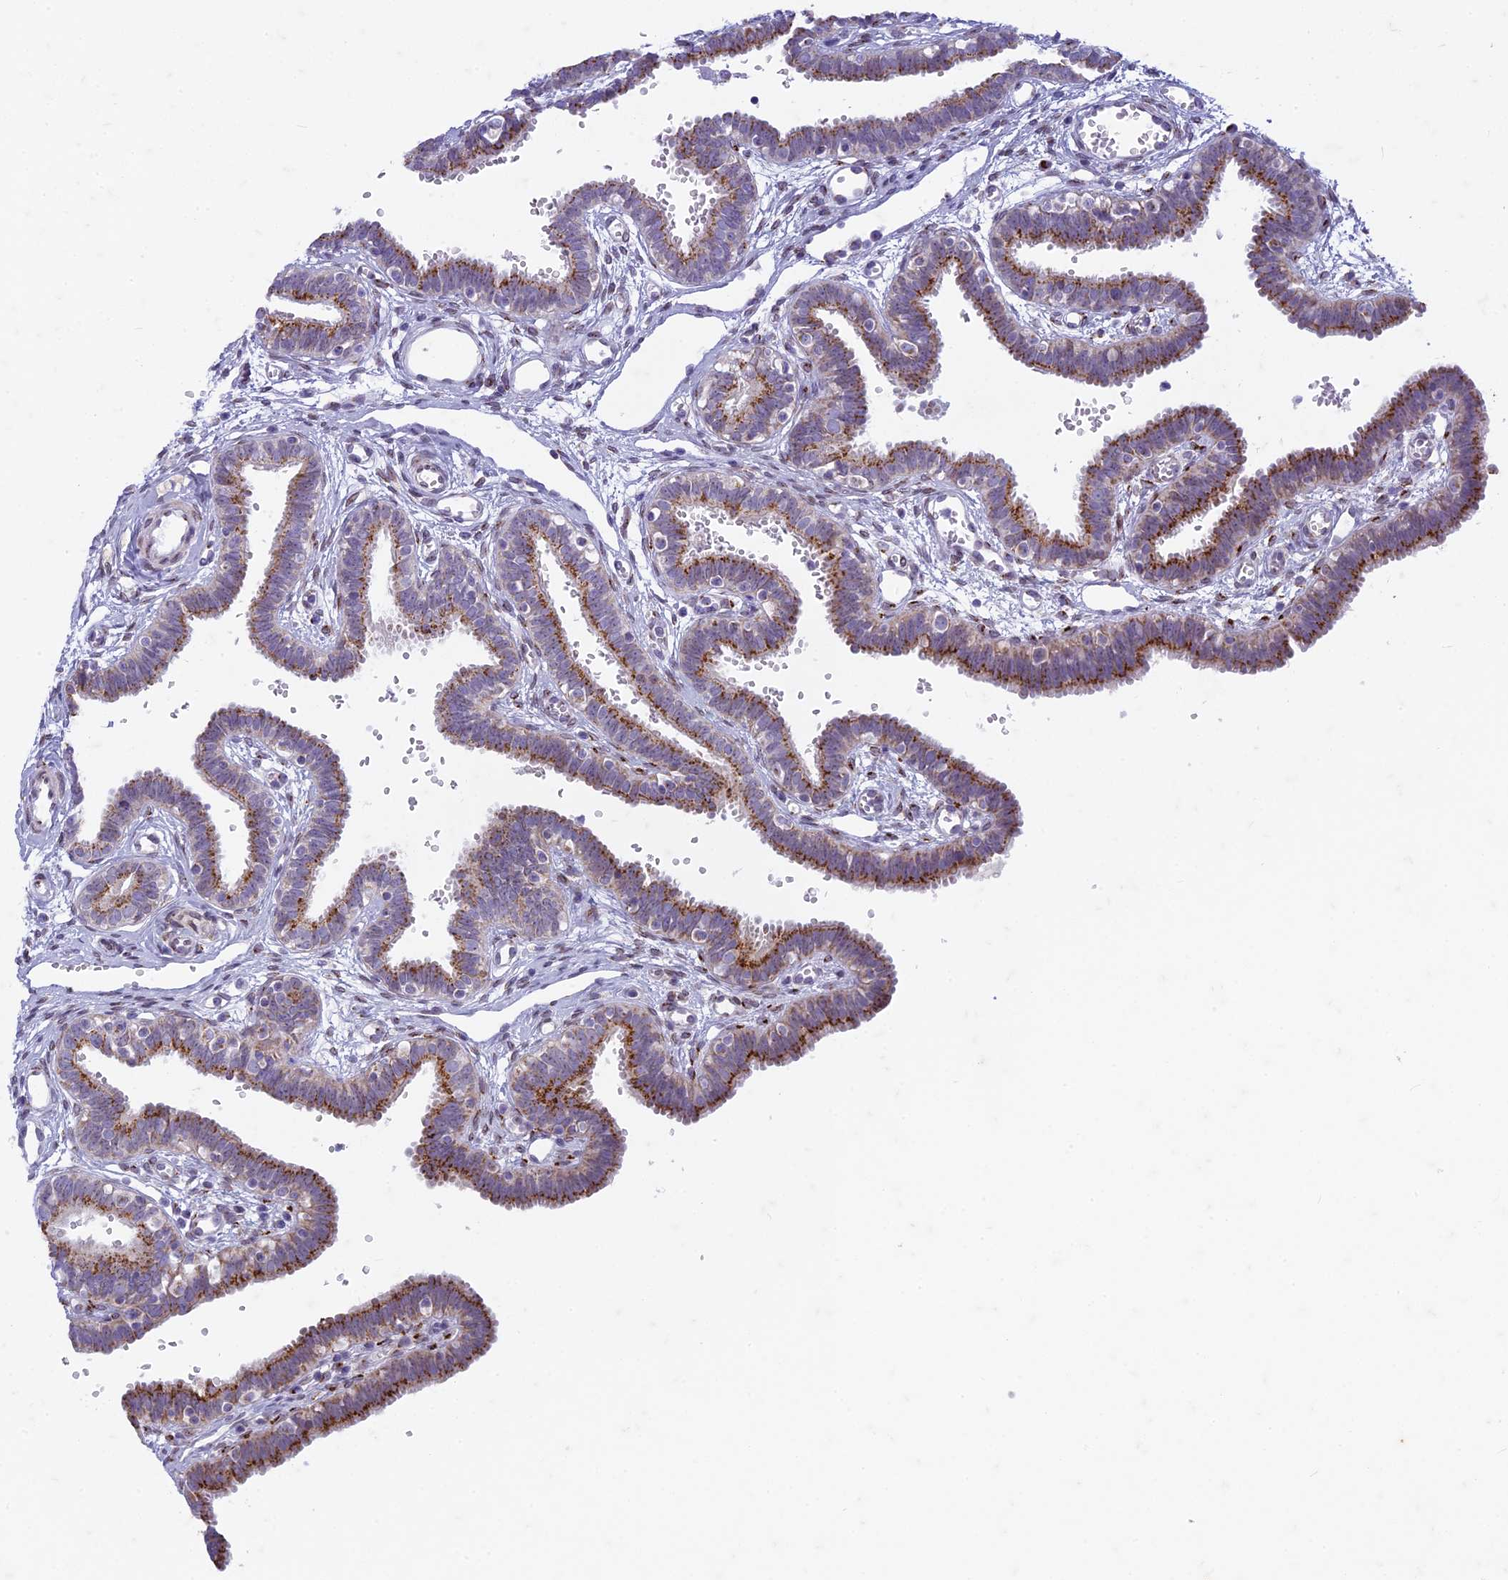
{"staining": {"intensity": "strong", "quantity": ">75%", "location": "cytoplasmic/membranous"}, "tissue": "fallopian tube", "cell_type": "Glandular cells", "image_type": "normal", "snomed": [{"axis": "morphology", "description": "Normal tissue, NOS"}, {"axis": "topography", "description": "Fallopian tube"}, {"axis": "topography", "description": "Placenta"}], "caption": "Protein positivity by immunohistochemistry shows strong cytoplasmic/membranous expression in about >75% of glandular cells in unremarkable fallopian tube.", "gene": "FAM3C", "patient": {"sex": "female", "age": 32}}